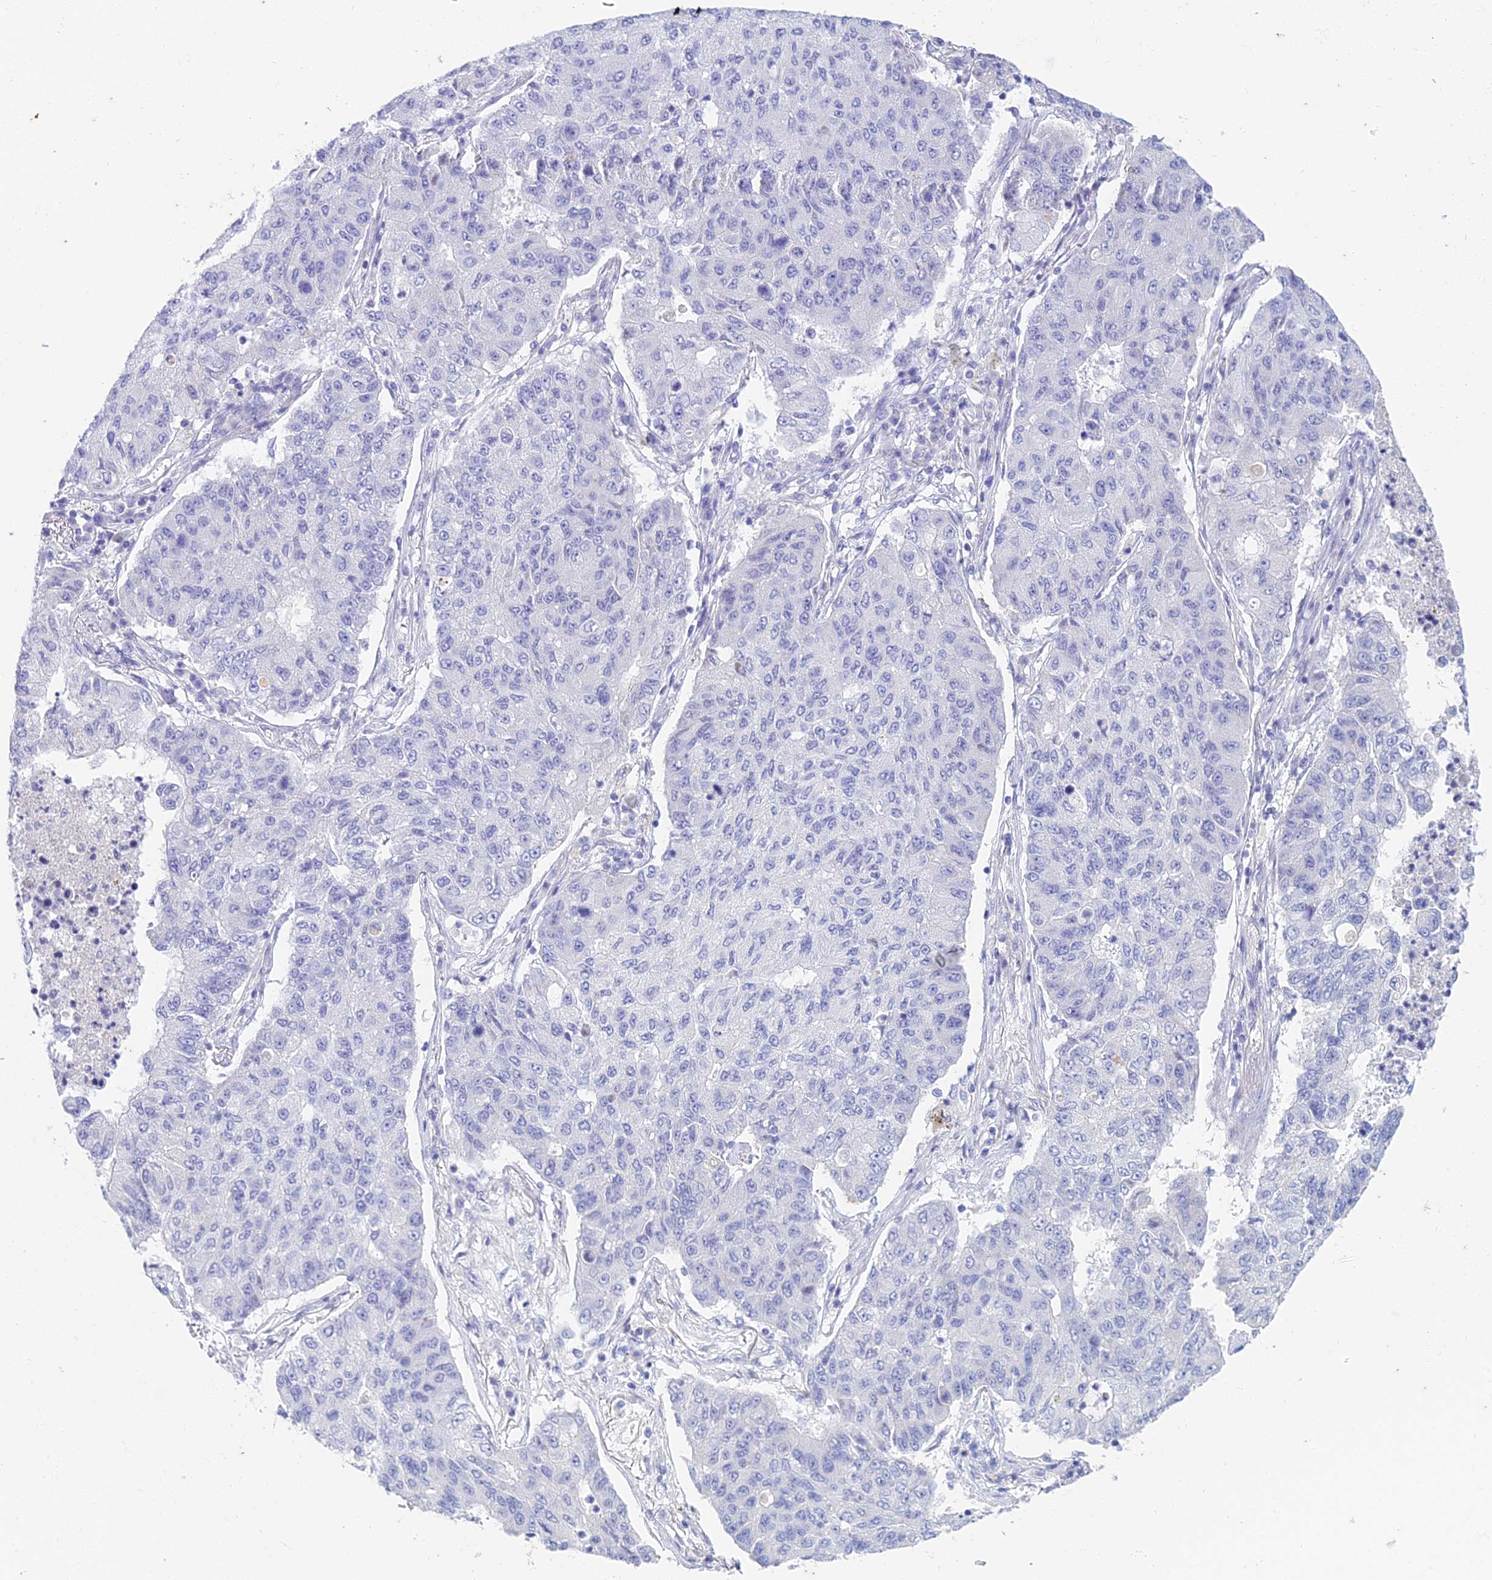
{"staining": {"intensity": "negative", "quantity": "none", "location": "none"}, "tissue": "lung cancer", "cell_type": "Tumor cells", "image_type": "cancer", "snomed": [{"axis": "morphology", "description": "Squamous cell carcinoma, NOS"}, {"axis": "topography", "description": "Lung"}], "caption": "Immunohistochemistry (IHC) photomicrograph of human lung cancer stained for a protein (brown), which reveals no positivity in tumor cells.", "gene": "EEF2KMT", "patient": {"sex": "male", "age": 74}}